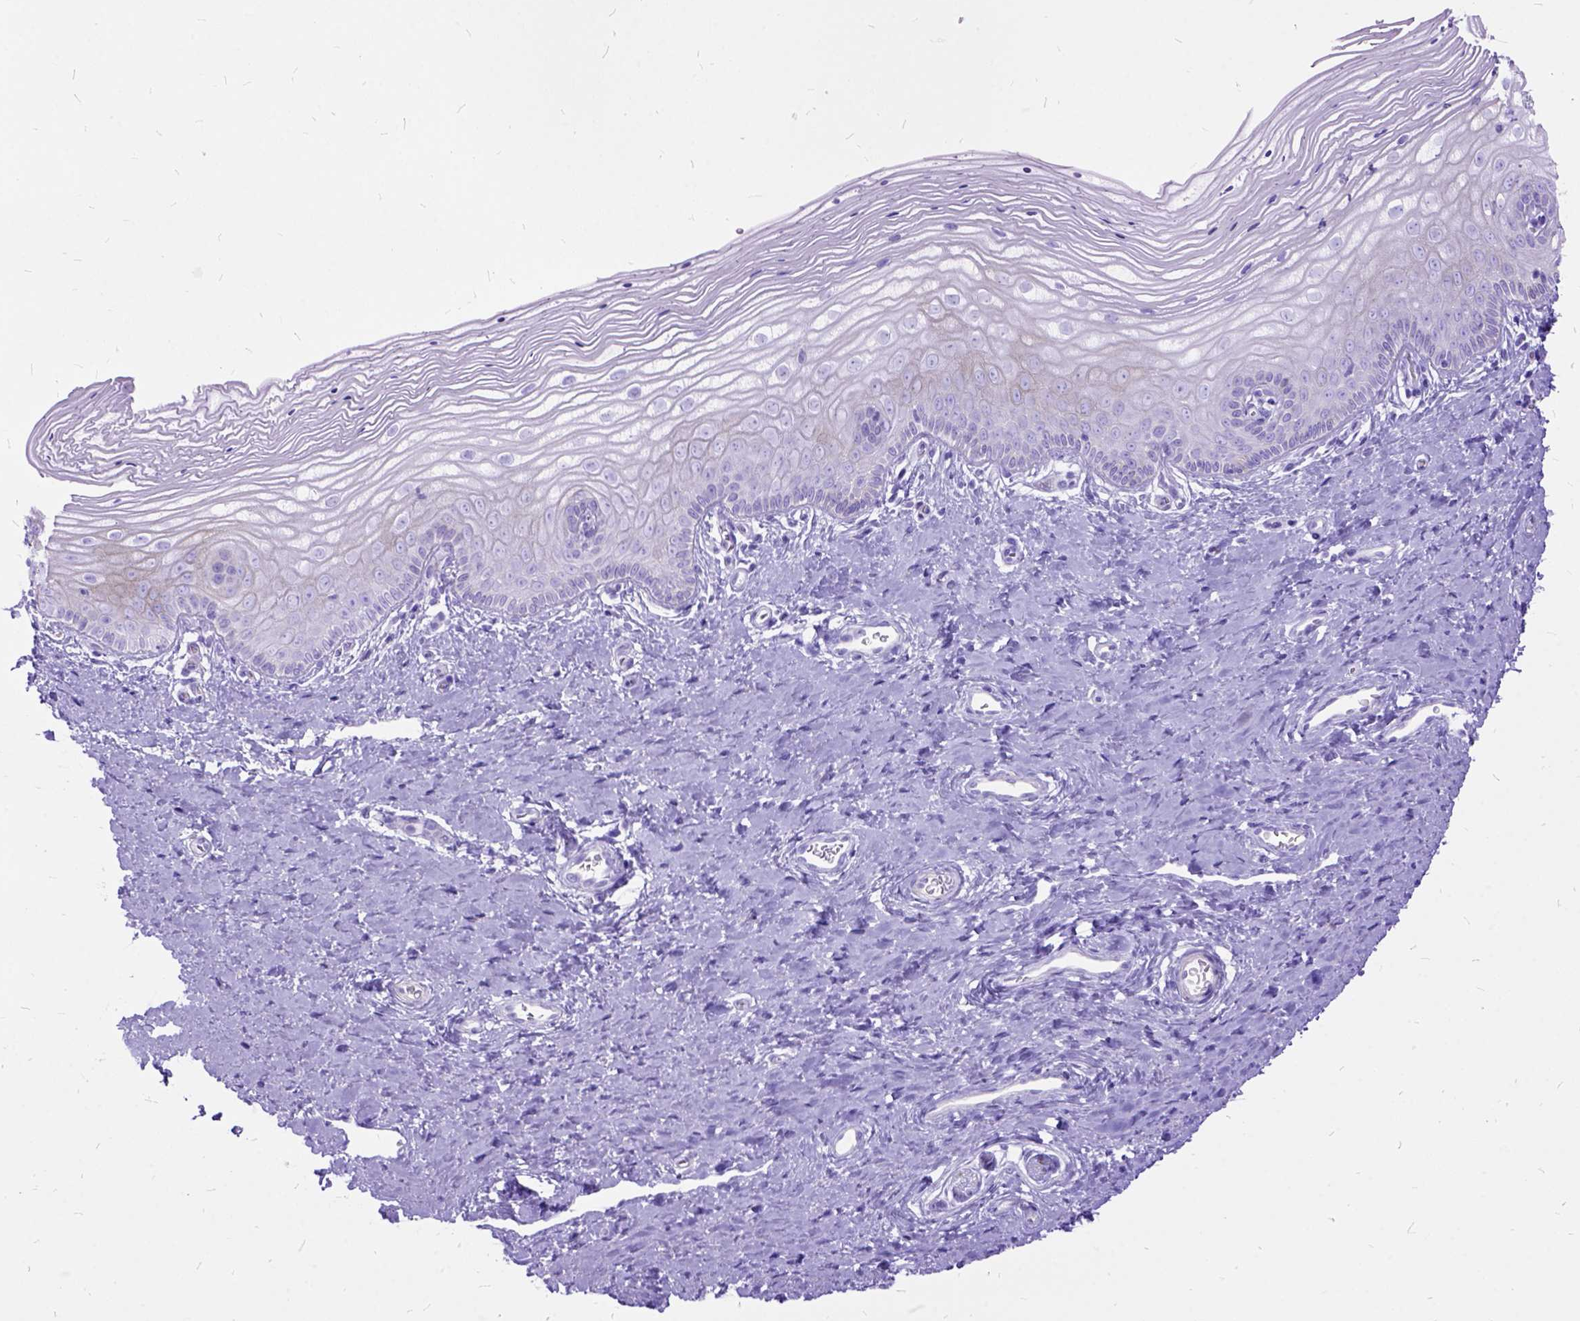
{"staining": {"intensity": "weak", "quantity": "25%-75%", "location": "cytoplasmic/membranous"}, "tissue": "vagina", "cell_type": "Squamous epithelial cells", "image_type": "normal", "snomed": [{"axis": "morphology", "description": "Normal tissue, NOS"}, {"axis": "topography", "description": "Vagina"}], "caption": "Protein analysis of normal vagina shows weak cytoplasmic/membranous staining in approximately 25%-75% of squamous epithelial cells. Nuclei are stained in blue.", "gene": "DNAH2", "patient": {"sex": "female", "age": 39}}